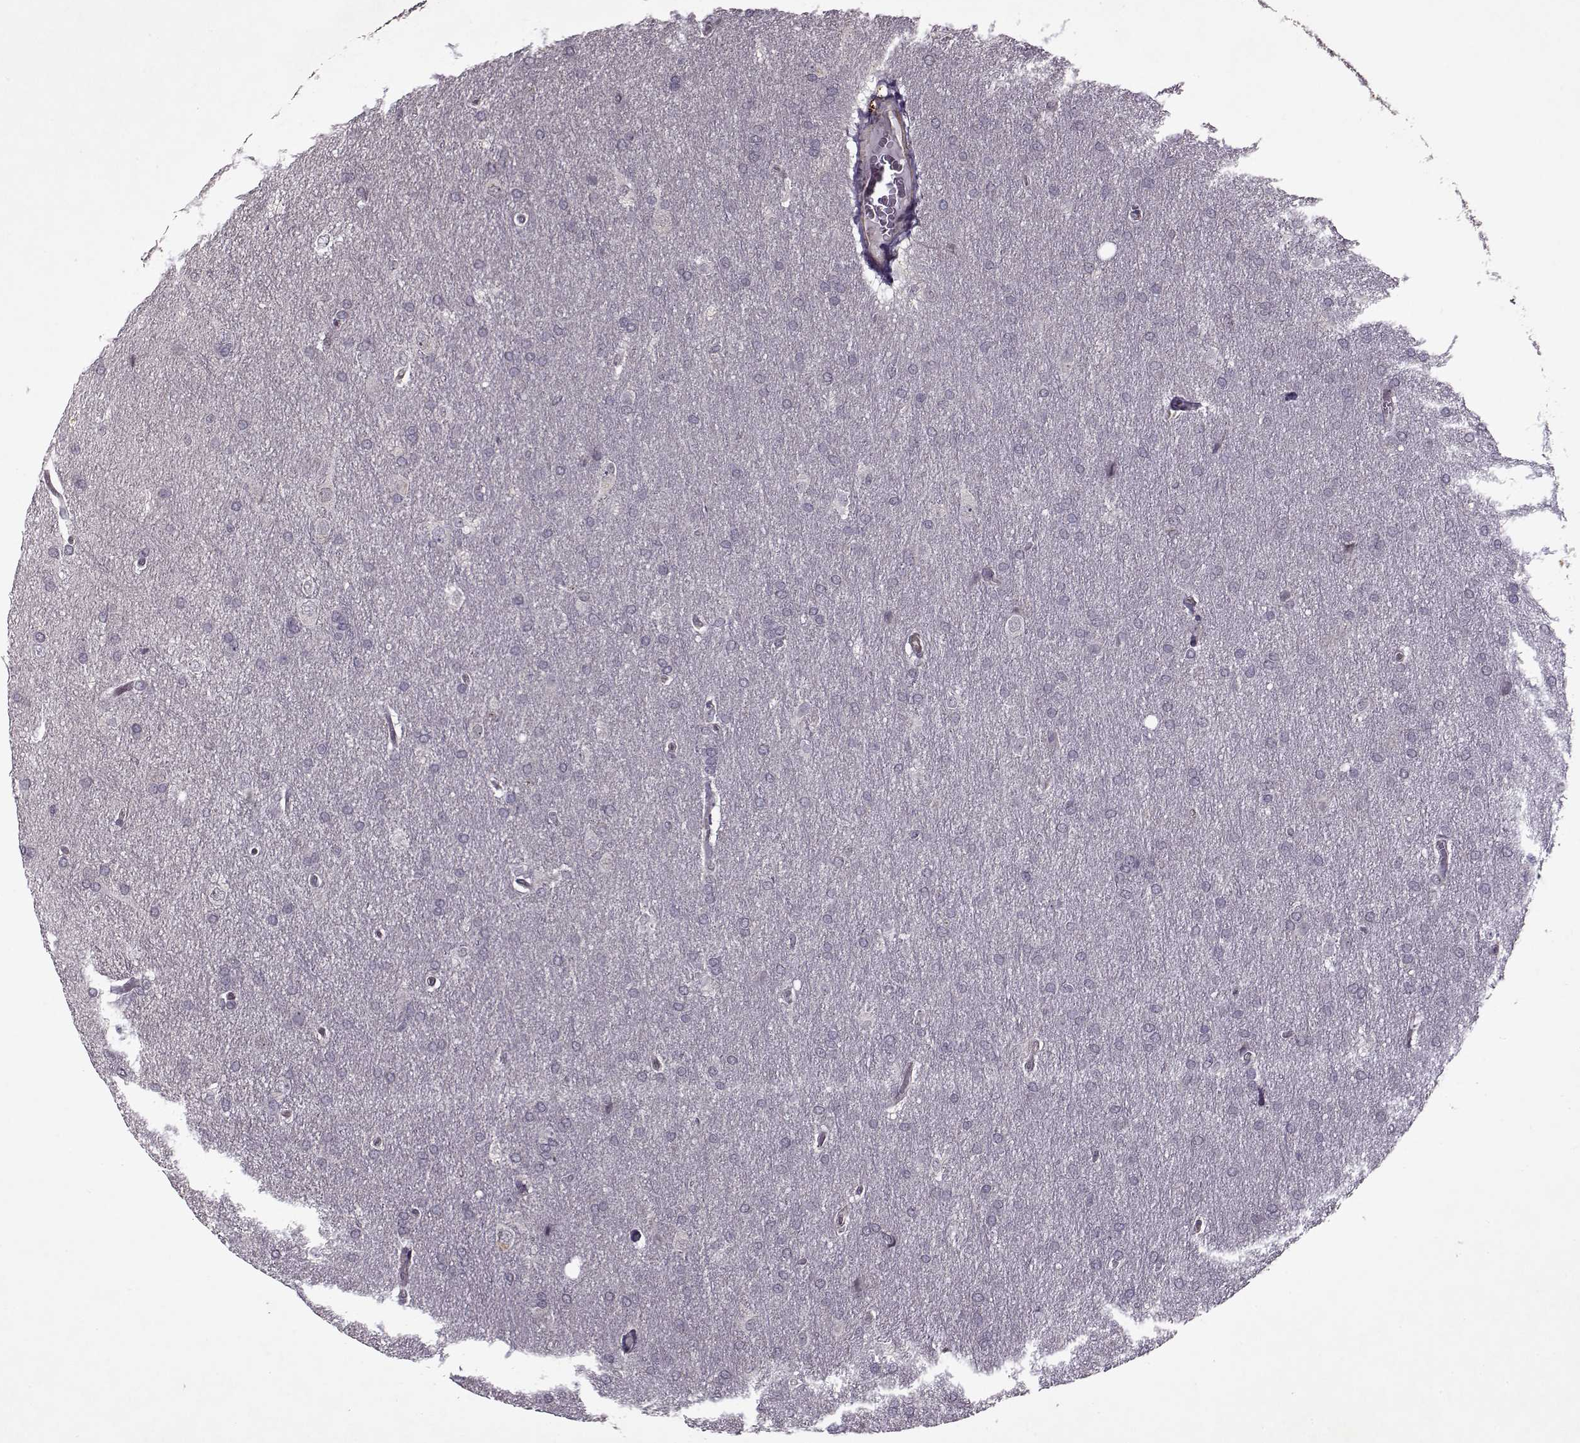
{"staining": {"intensity": "negative", "quantity": "none", "location": "none"}, "tissue": "glioma", "cell_type": "Tumor cells", "image_type": "cancer", "snomed": [{"axis": "morphology", "description": "Glioma, malignant, Low grade"}, {"axis": "topography", "description": "Brain"}], "caption": "Immunohistochemistry of glioma shows no expression in tumor cells.", "gene": "KRT9", "patient": {"sex": "female", "age": 32}}